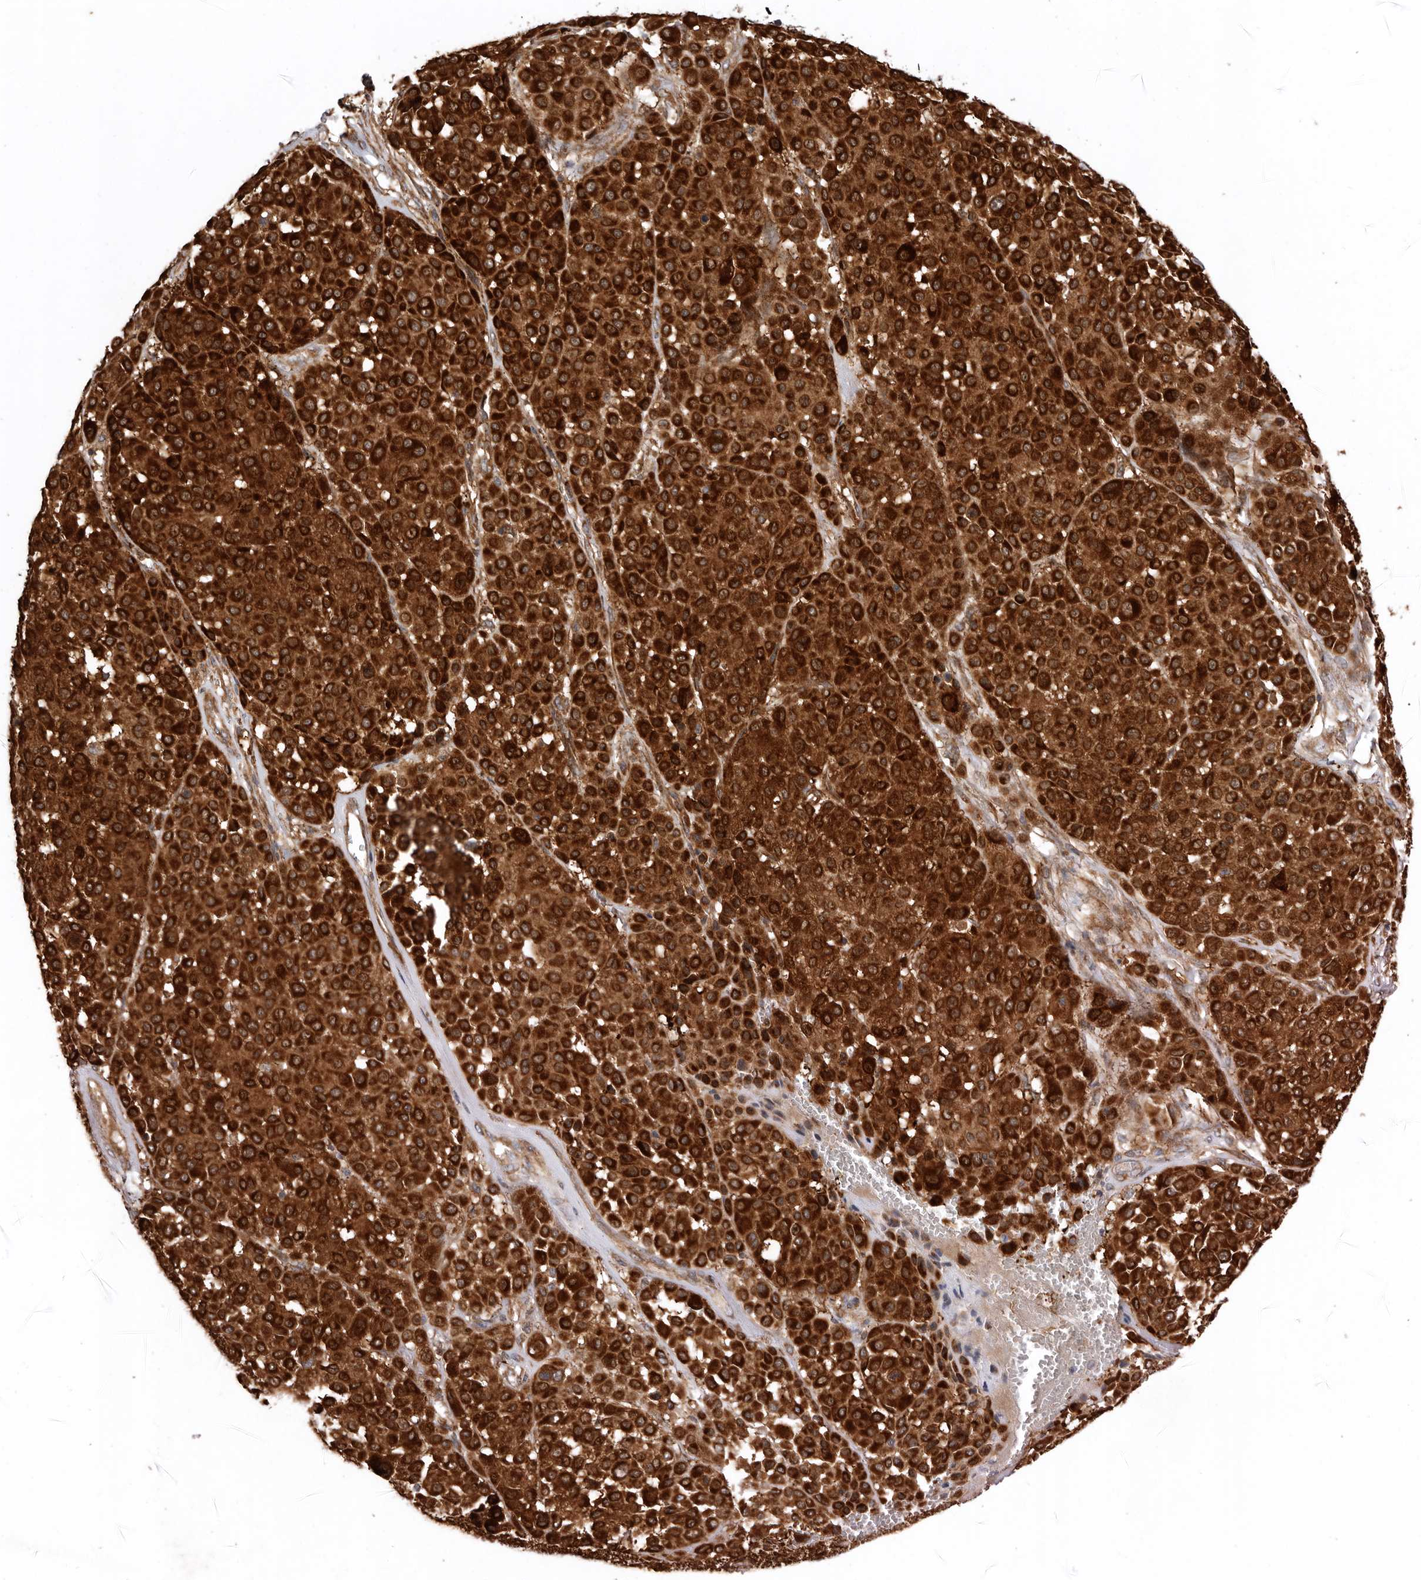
{"staining": {"intensity": "strong", "quantity": ">75%", "location": "cytoplasmic/membranous"}, "tissue": "melanoma", "cell_type": "Tumor cells", "image_type": "cancer", "snomed": [{"axis": "morphology", "description": "Malignant melanoma, Metastatic site"}, {"axis": "topography", "description": "Soft tissue"}], "caption": "Malignant melanoma (metastatic site) tissue exhibits strong cytoplasmic/membranous staining in approximately >75% of tumor cells", "gene": "PROKR1", "patient": {"sex": "male", "age": 41}}